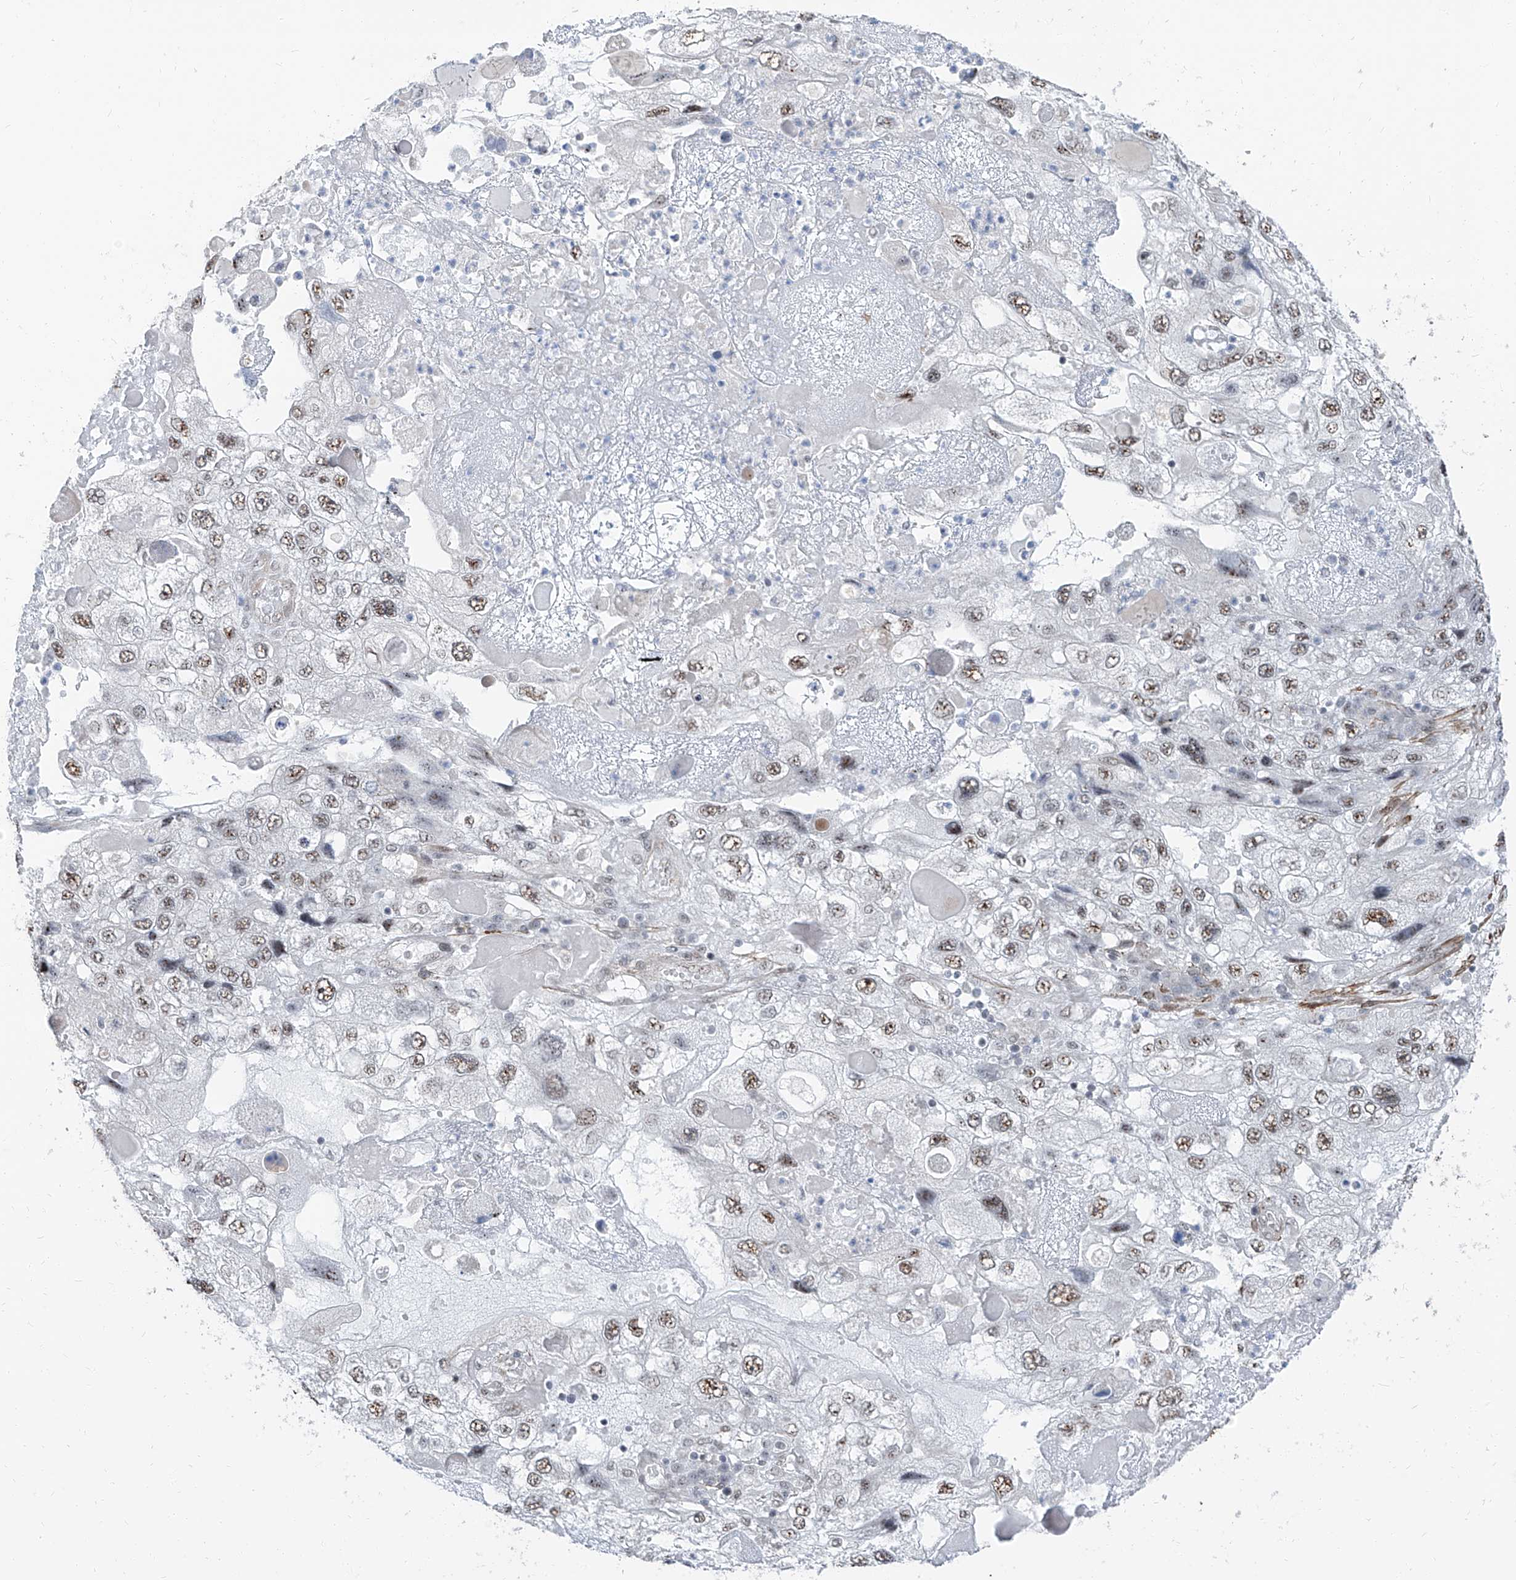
{"staining": {"intensity": "weak", "quantity": ">75%", "location": "nuclear"}, "tissue": "endometrial cancer", "cell_type": "Tumor cells", "image_type": "cancer", "snomed": [{"axis": "morphology", "description": "Adenocarcinoma, NOS"}, {"axis": "topography", "description": "Endometrium"}], "caption": "Immunohistochemistry (DAB (3,3'-diaminobenzidine)) staining of human endometrial cancer (adenocarcinoma) exhibits weak nuclear protein expression in about >75% of tumor cells. The staining was performed using DAB to visualize the protein expression in brown, while the nuclei were stained in blue with hematoxylin (Magnification: 20x).", "gene": "TXLNB", "patient": {"sex": "female", "age": 49}}